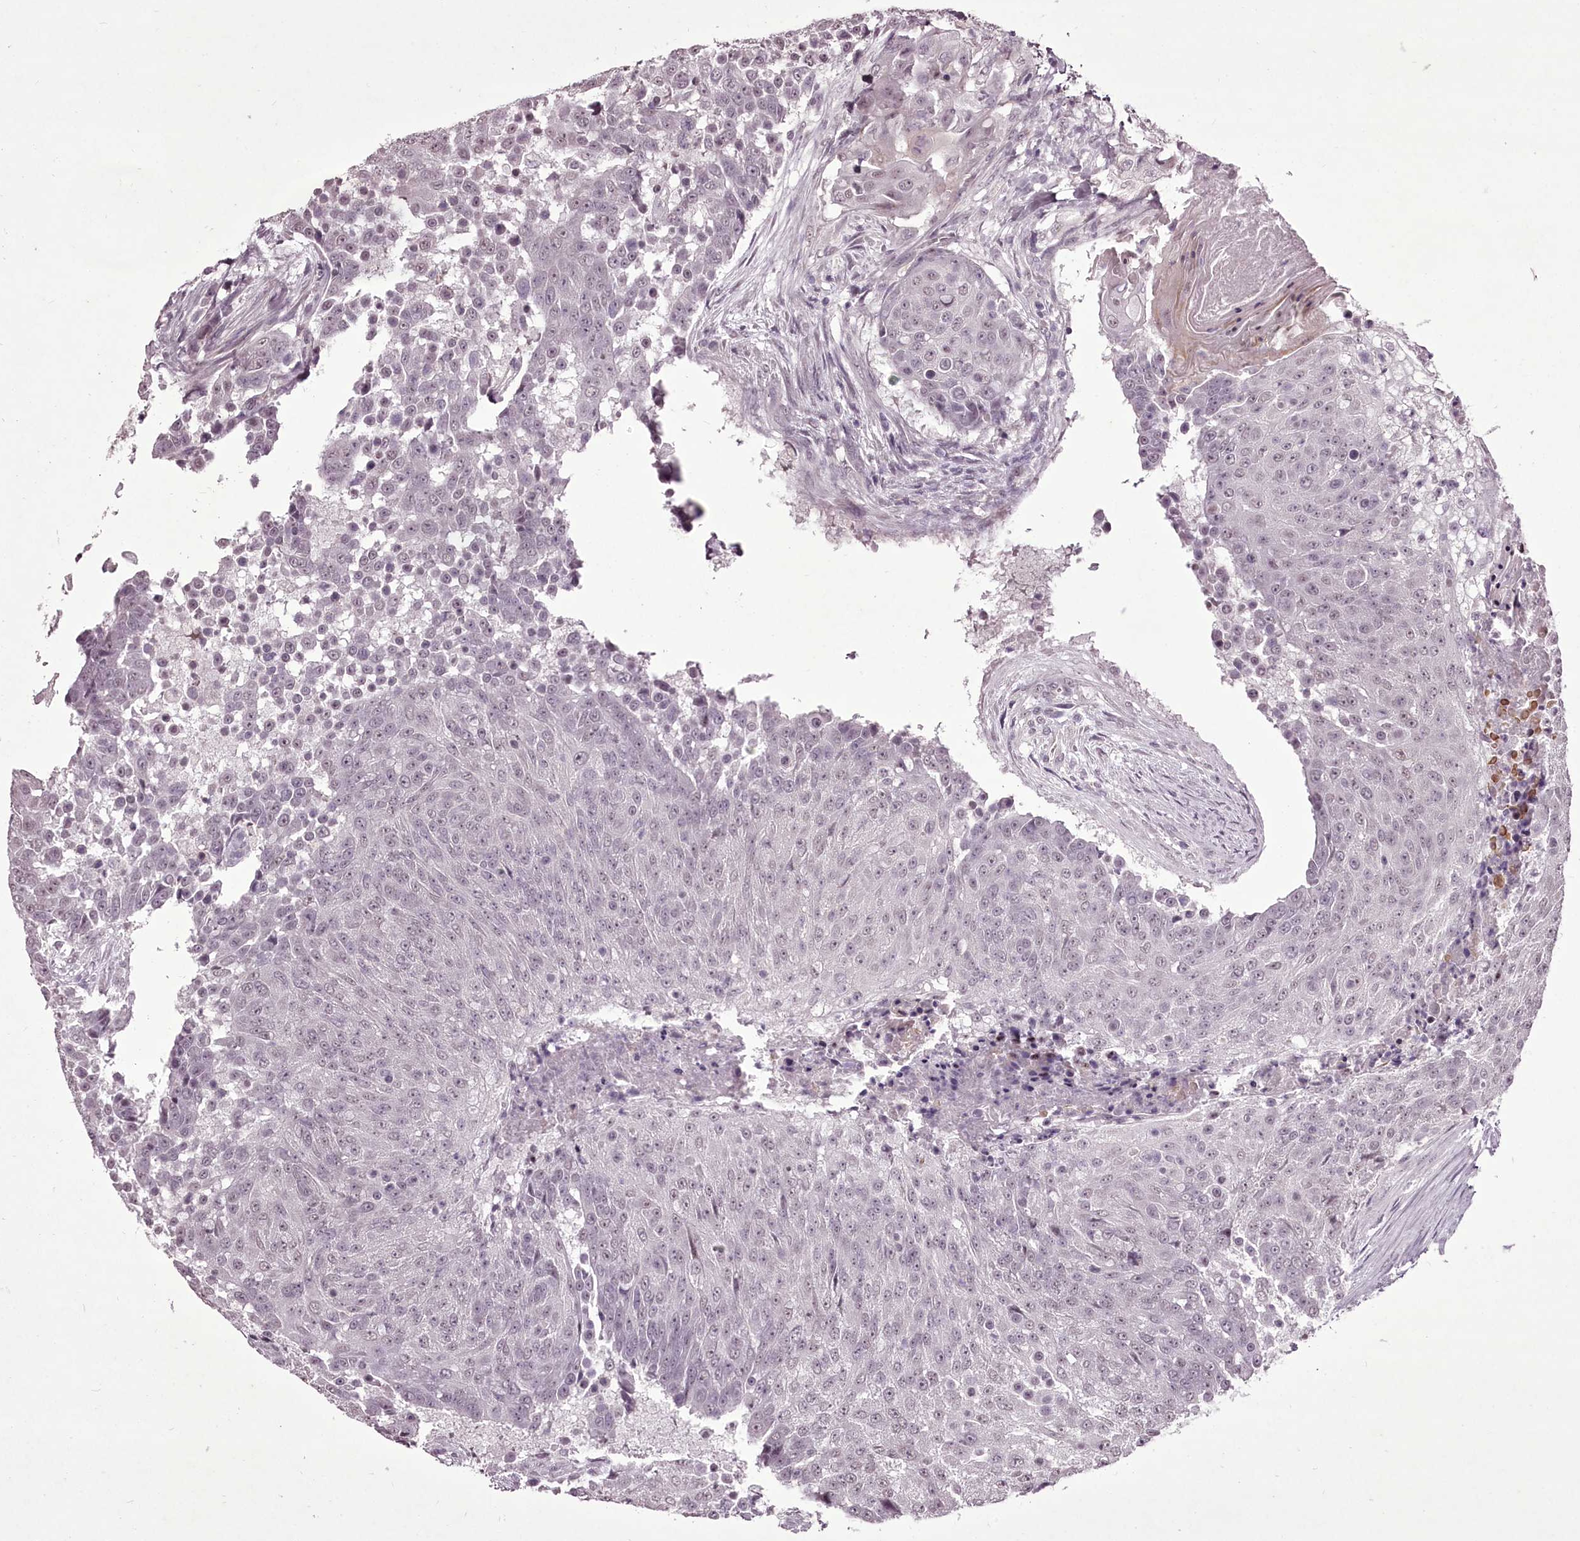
{"staining": {"intensity": "negative", "quantity": "none", "location": "none"}, "tissue": "urothelial cancer", "cell_type": "Tumor cells", "image_type": "cancer", "snomed": [{"axis": "morphology", "description": "Urothelial carcinoma, High grade"}, {"axis": "topography", "description": "Urinary bladder"}], "caption": "High-grade urothelial carcinoma was stained to show a protein in brown. There is no significant positivity in tumor cells.", "gene": "C1orf56", "patient": {"sex": "female", "age": 63}}